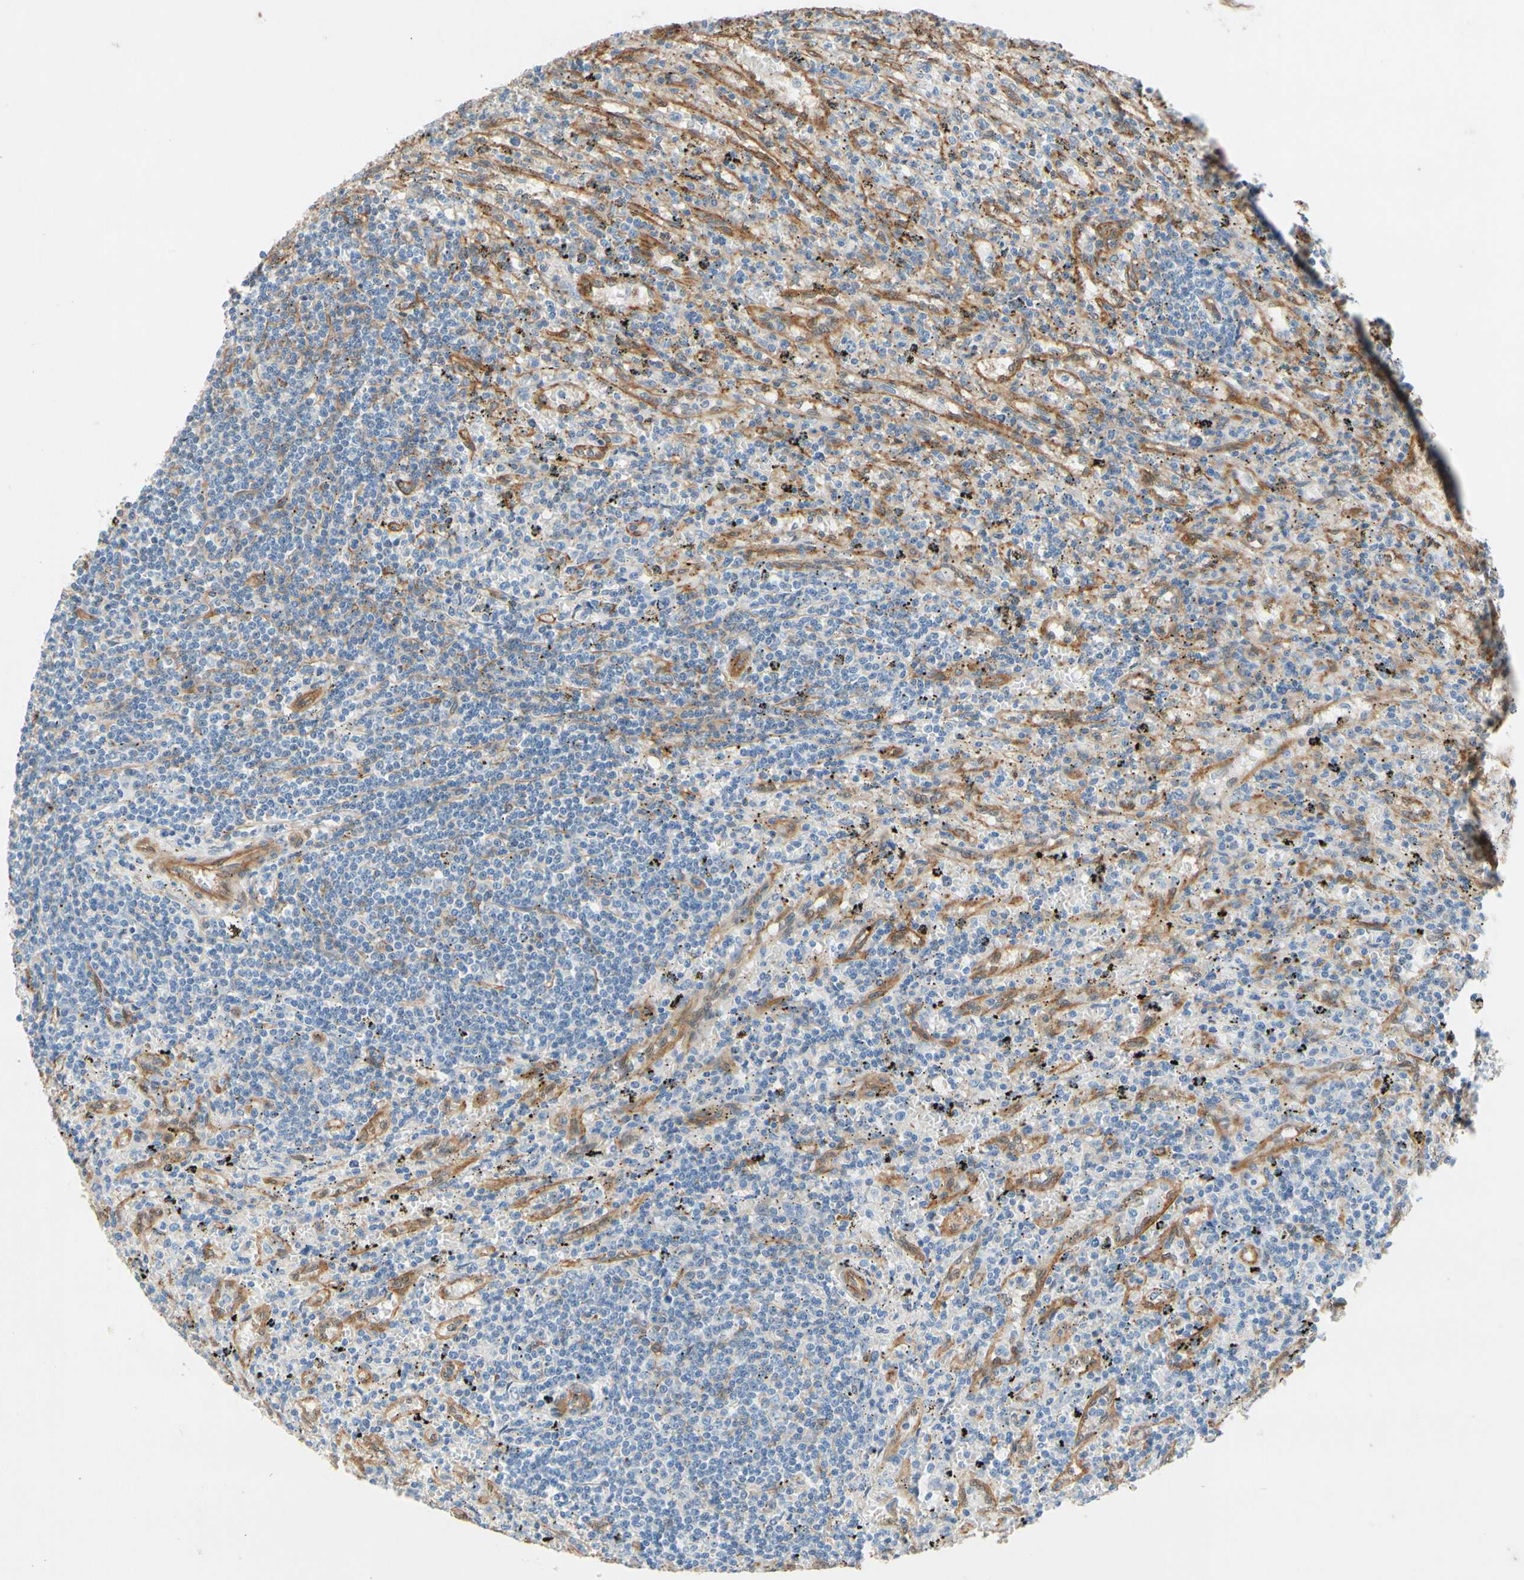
{"staining": {"intensity": "negative", "quantity": "none", "location": "none"}, "tissue": "lymphoma", "cell_type": "Tumor cells", "image_type": "cancer", "snomed": [{"axis": "morphology", "description": "Malignant lymphoma, non-Hodgkin's type, Low grade"}, {"axis": "topography", "description": "Spleen"}], "caption": "IHC of human lymphoma exhibits no positivity in tumor cells.", "gene": "CTTNBP2", "patient": {"sex": "male", "age": 76}}